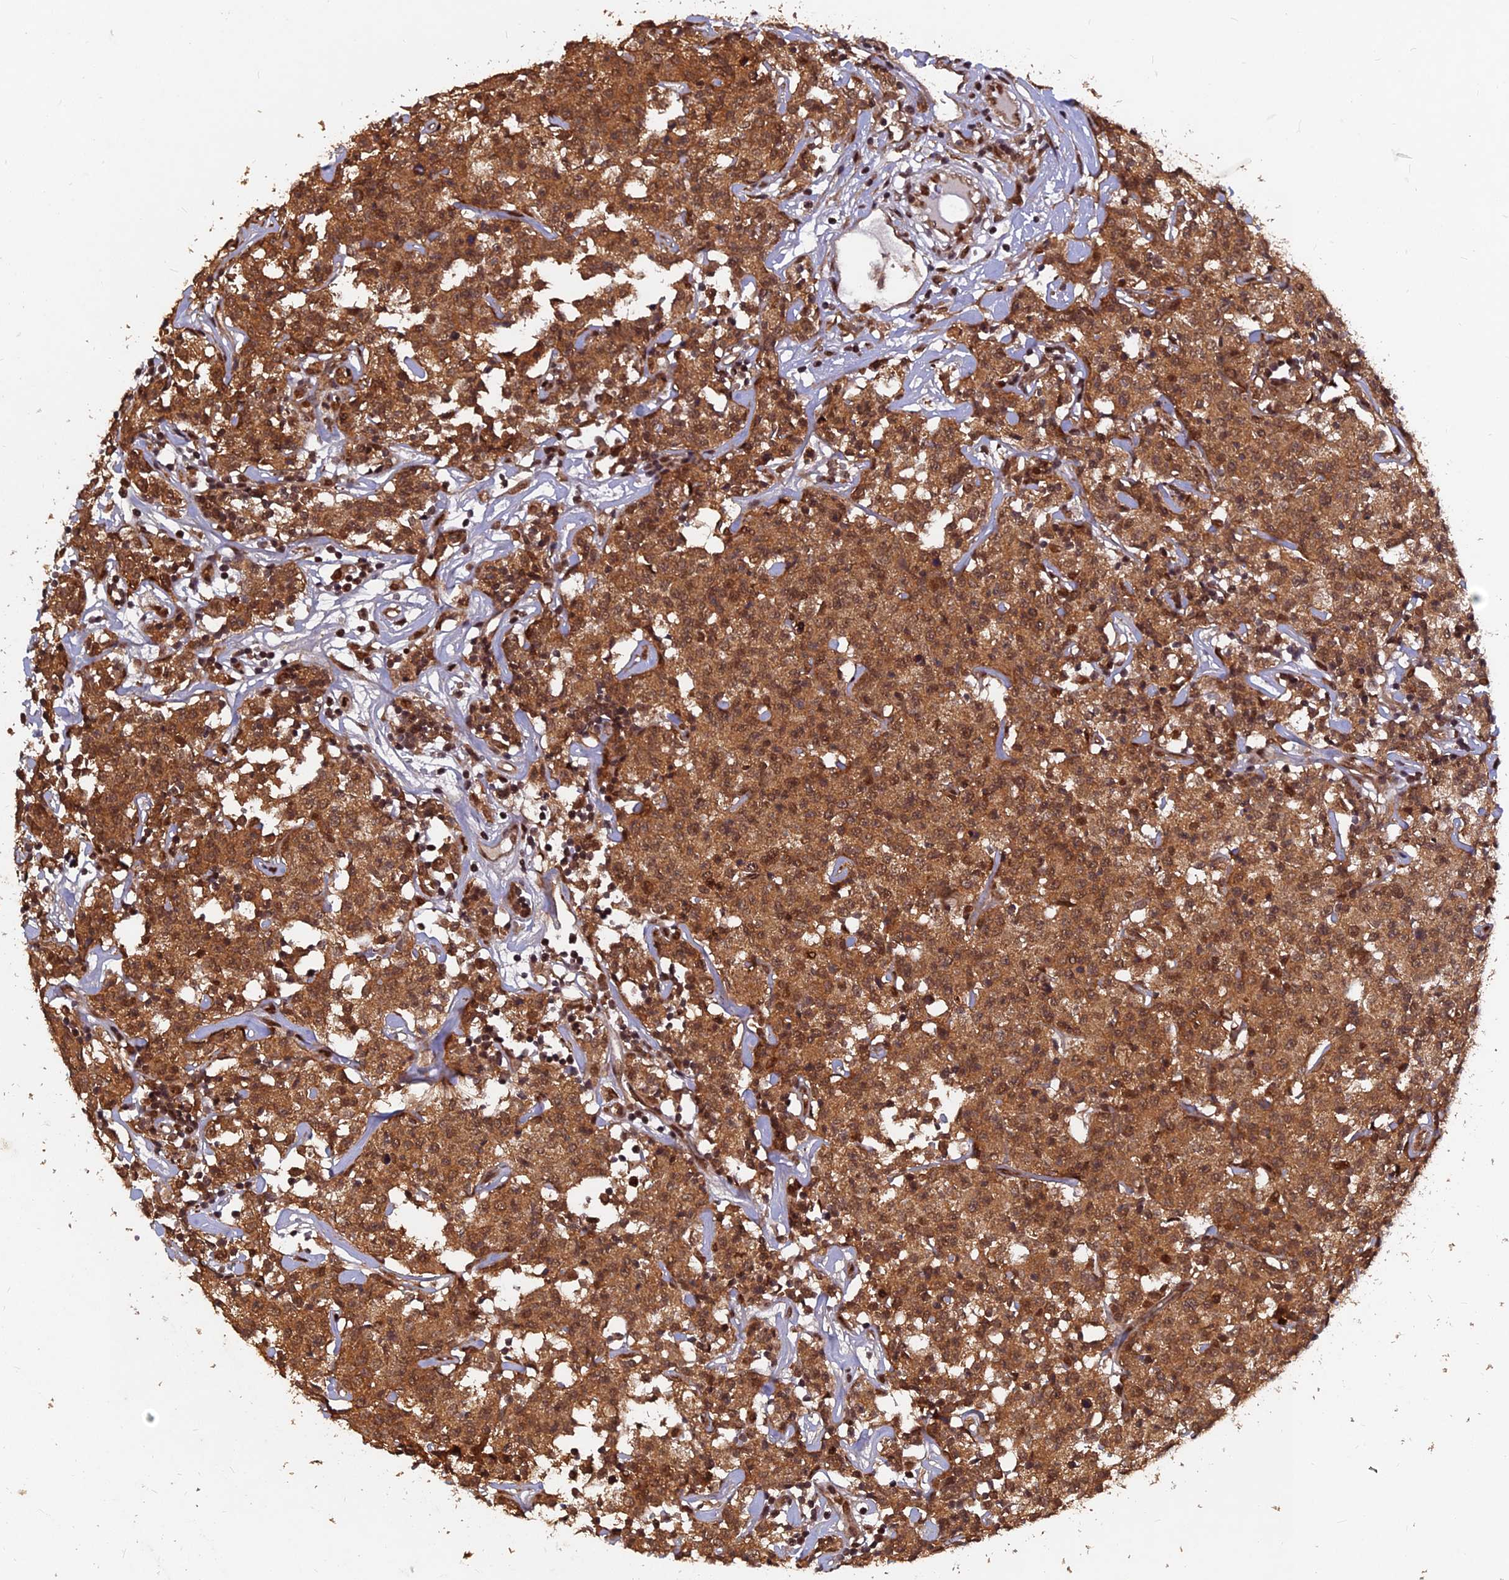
{"staining": {"intensity": "moderate", "quantity": ">75%", "location": "cytoplasmic/membranous,nuclear"}, "tissue": "lymphoma", "cell_type": "Tumor cells", "image_type": "cancer", "snomed": [{"axis": "morphology", "description": "Malignant lymphoma, non-Hodgkin's type, Low grade"}, {"axis": "topography", "description": "Small intestine"}], "caption": "The micrograph reveals a brown stain indicating the presence of a protein in the cytoplasmic/membranous and nuclear of tumor cells in low-grade malignant lymphoma, non-Hodgkin's type.", "gene": "FAM53C", "patient": {"sex": "female", "age": 59}}